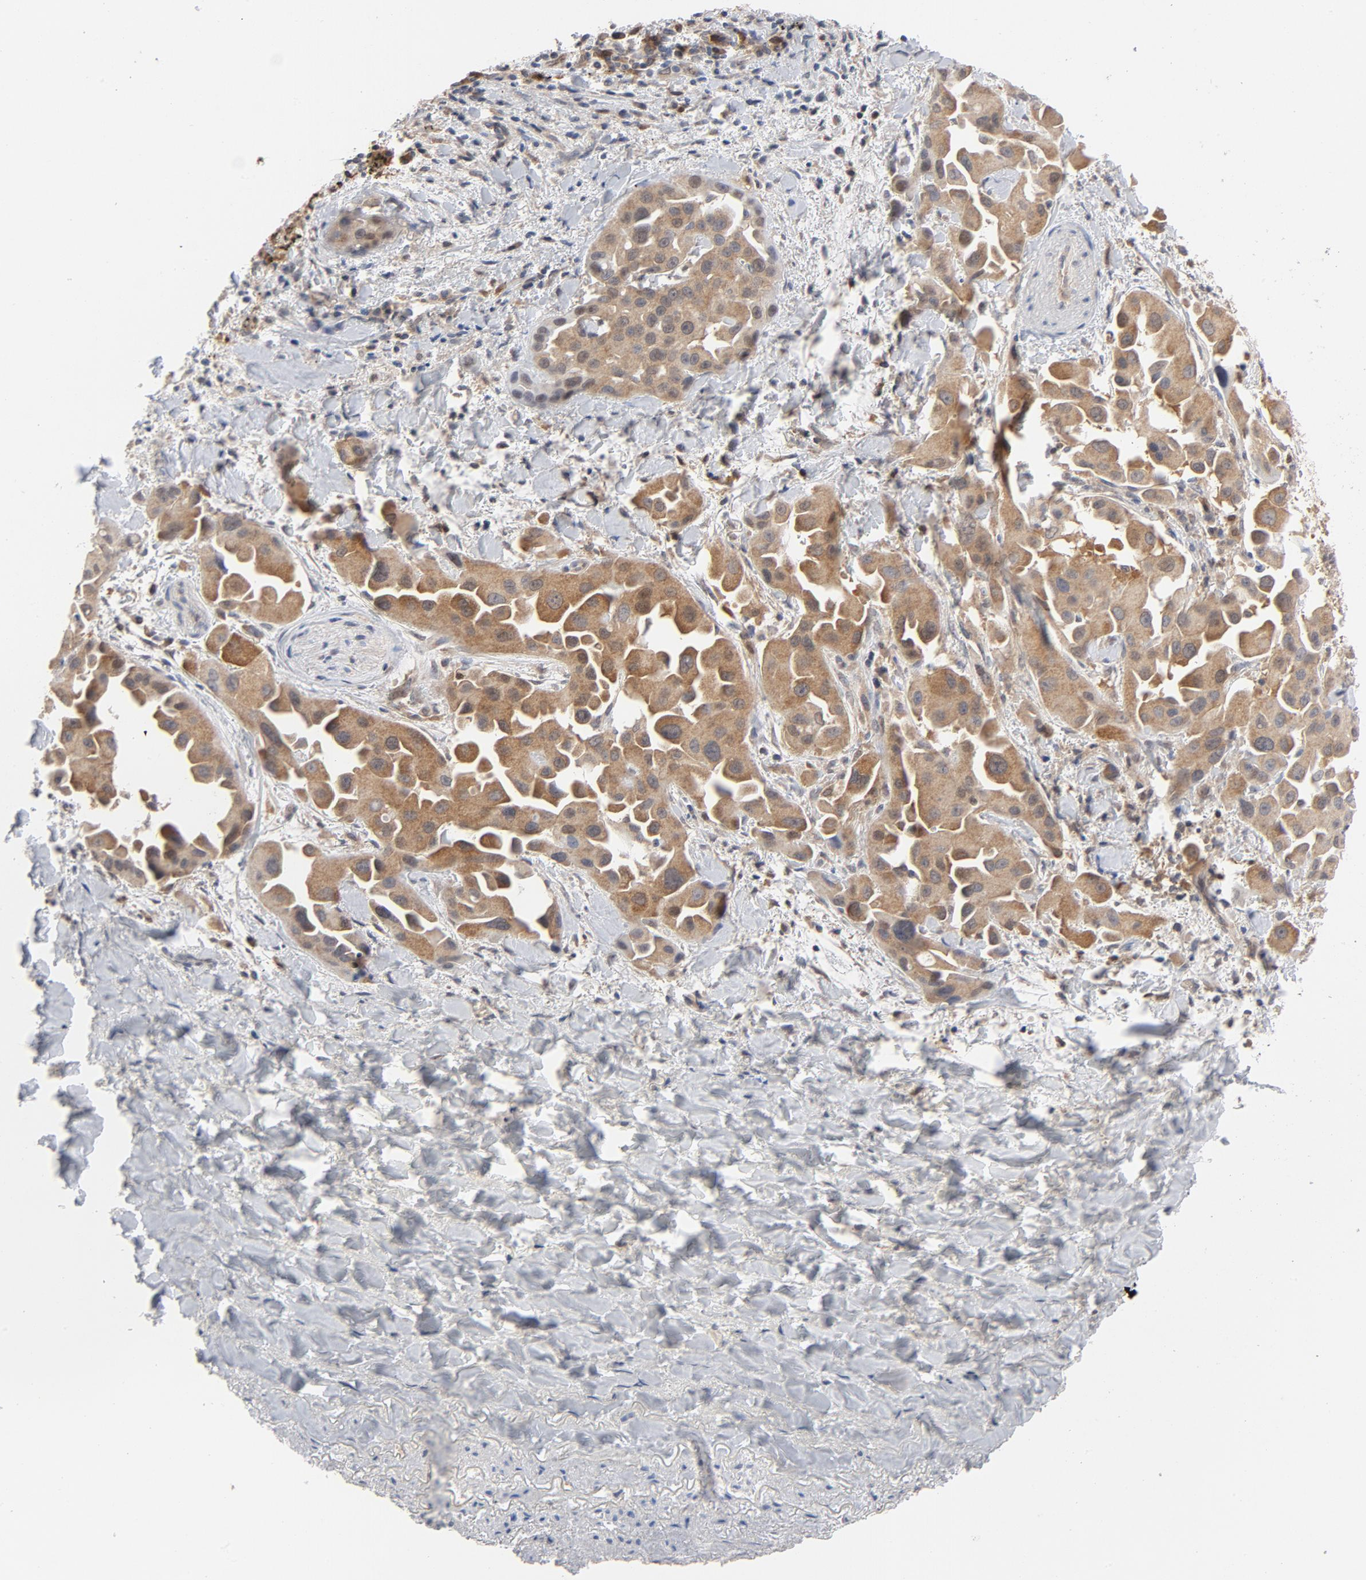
{"staining": {"intensity": "moderate", "quantity": ">75%", "location": "cytoplasmic/membranous"}, "tissue": "lung cancer", "cell_type": "Tumor cells", "image_type": "cancer", "snomed": [{"axis": "morphology", "description": "Normal tissue, NOS"}, {"axis": "morphology", "description": "Adenocarcinoma, NOS"}, {"axis": "topography", "description": "Bronchus"}], "caption": "Immunohistochemistry micrograph of human lung cancer stained for a protein (brown), which exhibits medium levels of moderate cytoplasmic/membranous expression in about >75% of tumor cells.", "gene": "PRDX1", "patient": {"sex": "male", "age": 68}}